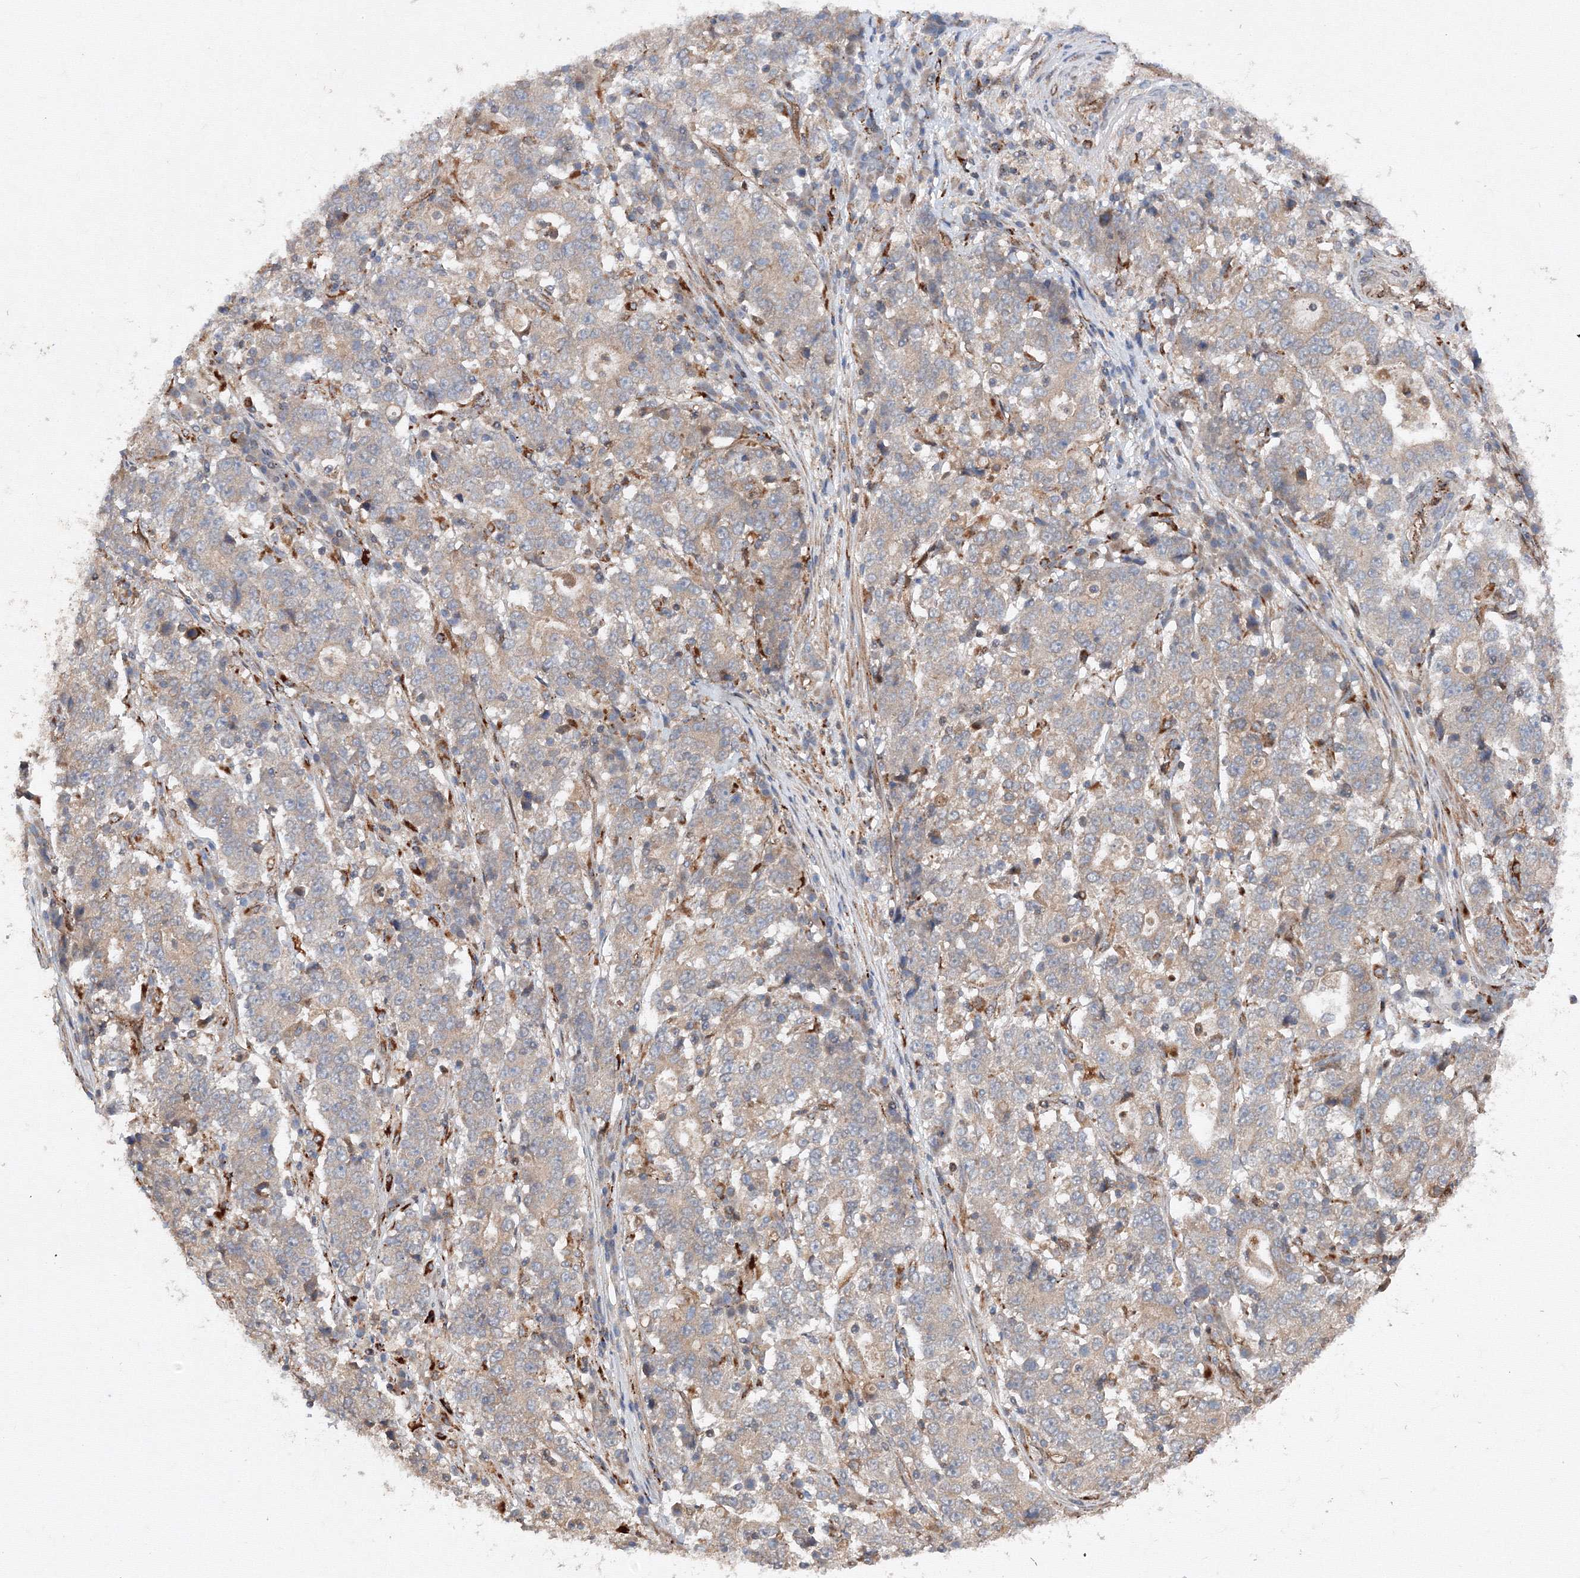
{"staining": {"intensity": "weak", "quantity": "25%-75%", "location": "cytoplasmic/membranous"}, "tissue": "stomach cancer", "cell_type": "Tumor cells", "image_type": "cancer", "snomed": [{"axis": "morphology", "description": "Adenocarcinoma, NOS"}, {"axis": "topography", "description": "Stomach"}], "caption": "Immunohistochemistry (IHC) (DAB) staining of stomach adenocarcinoma demonstrates weak cytoplasmic/membranous protein positivity in about 25%-75% of tumor cells.", "gene": "DCTD", "patient": {"sex": "male", "age": 59}}